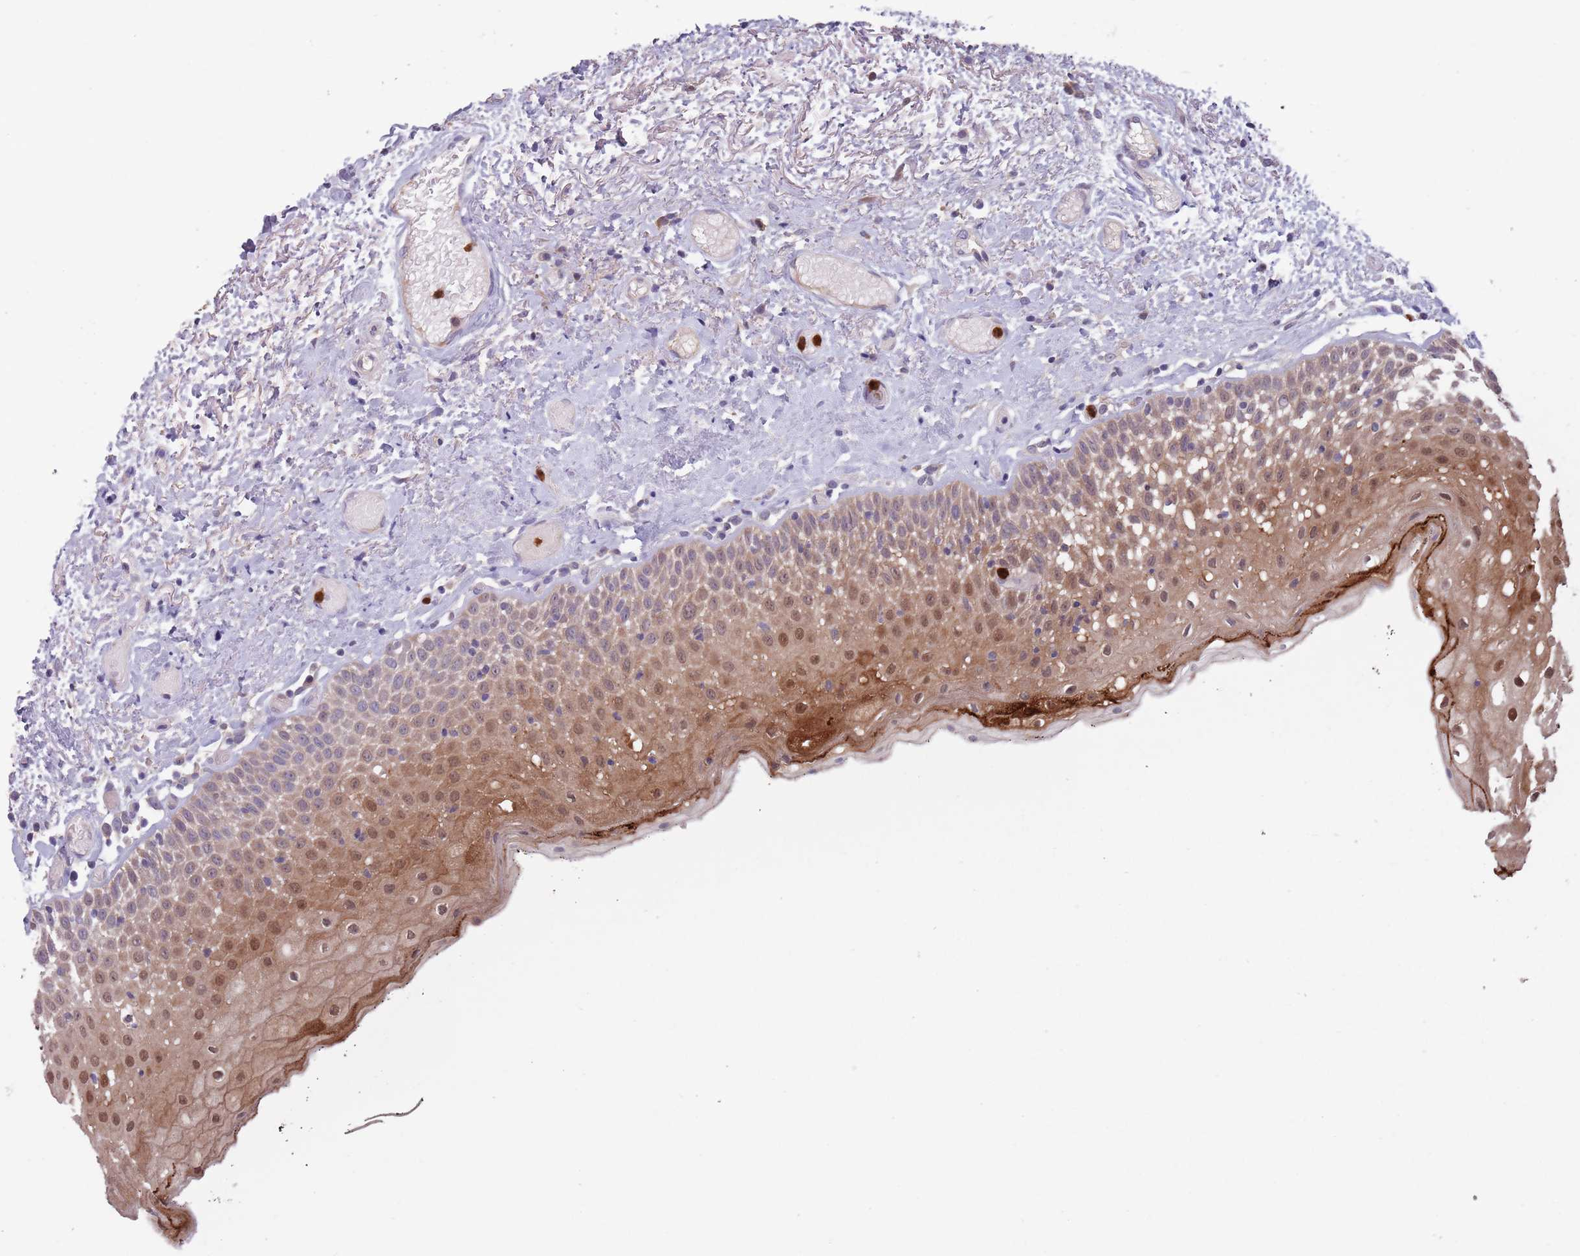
{"staining": {"intensity": "moderate", "quantity": "25%-75%", "location": "cytoplasmic/membranous,nuclear"}, "tissue": "oral mucosa", "cell_type": "Squamous epithelial cells", "image_type": "normal", "snomed": [{"axis": "morphology", "description": "Normal tissue, NOS"}, {"axis": "topography", "description": "Oral tissue"}], "caption": "The histopathology image demonstrates immunohistochemical staining of normal oral mucosa. There is moderate cytoplasmic/membranous,nuclear positivity is present in approximately 25%-75% of squamous epithelial cells. (Brightfield microscopy of DAB IHC at high magnification).", "gene": "TYW1B", "patient": {"sex": "male", "age": 74}}